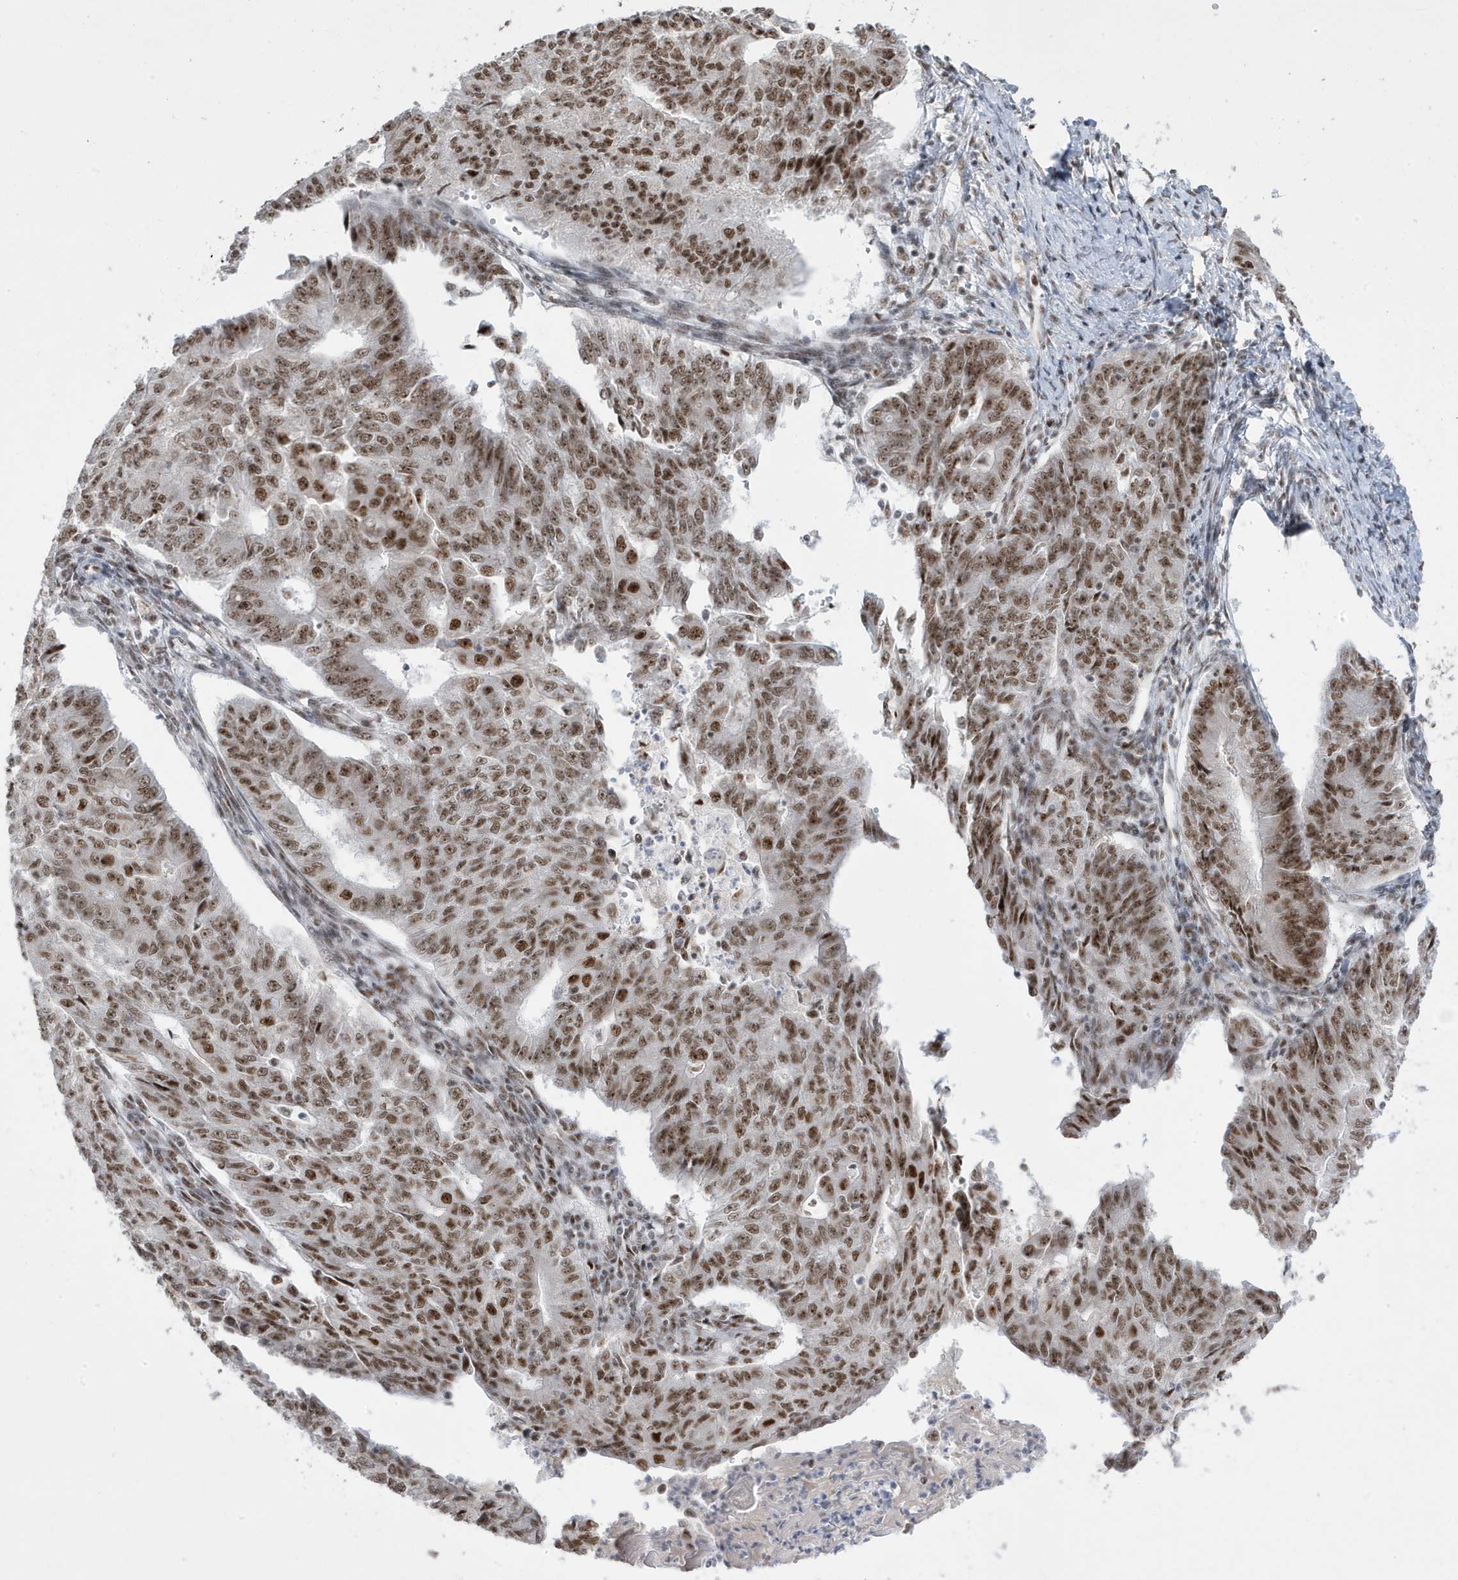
{"staining": {"intensity": "moderate", "quantity": ">75%", "location": "nuclear"}, "tissue": "endometrial cancer", "cell_type": "Tumor cells", "image_type": "cancer", "snomed": [{"axis": "morphology", "description": "Adenocarcinoma, NOS"}, {"axis": "topography", "description": "Endometrium"}], "caption": "IHC staining of endometrial adenocarcinoma, which displays medium levels of moderate nuclear positivity in approximately >75% of tumor cells indicating moderate nuclear protein expression. The staining was performed using DAB (3,3'-diaminobenzidine) (brown) for protein detection and nuclei were counterstained in hematoxylin (blue).", "gene": "MTREX", "patient": {"sex": "female", "age": 32}}